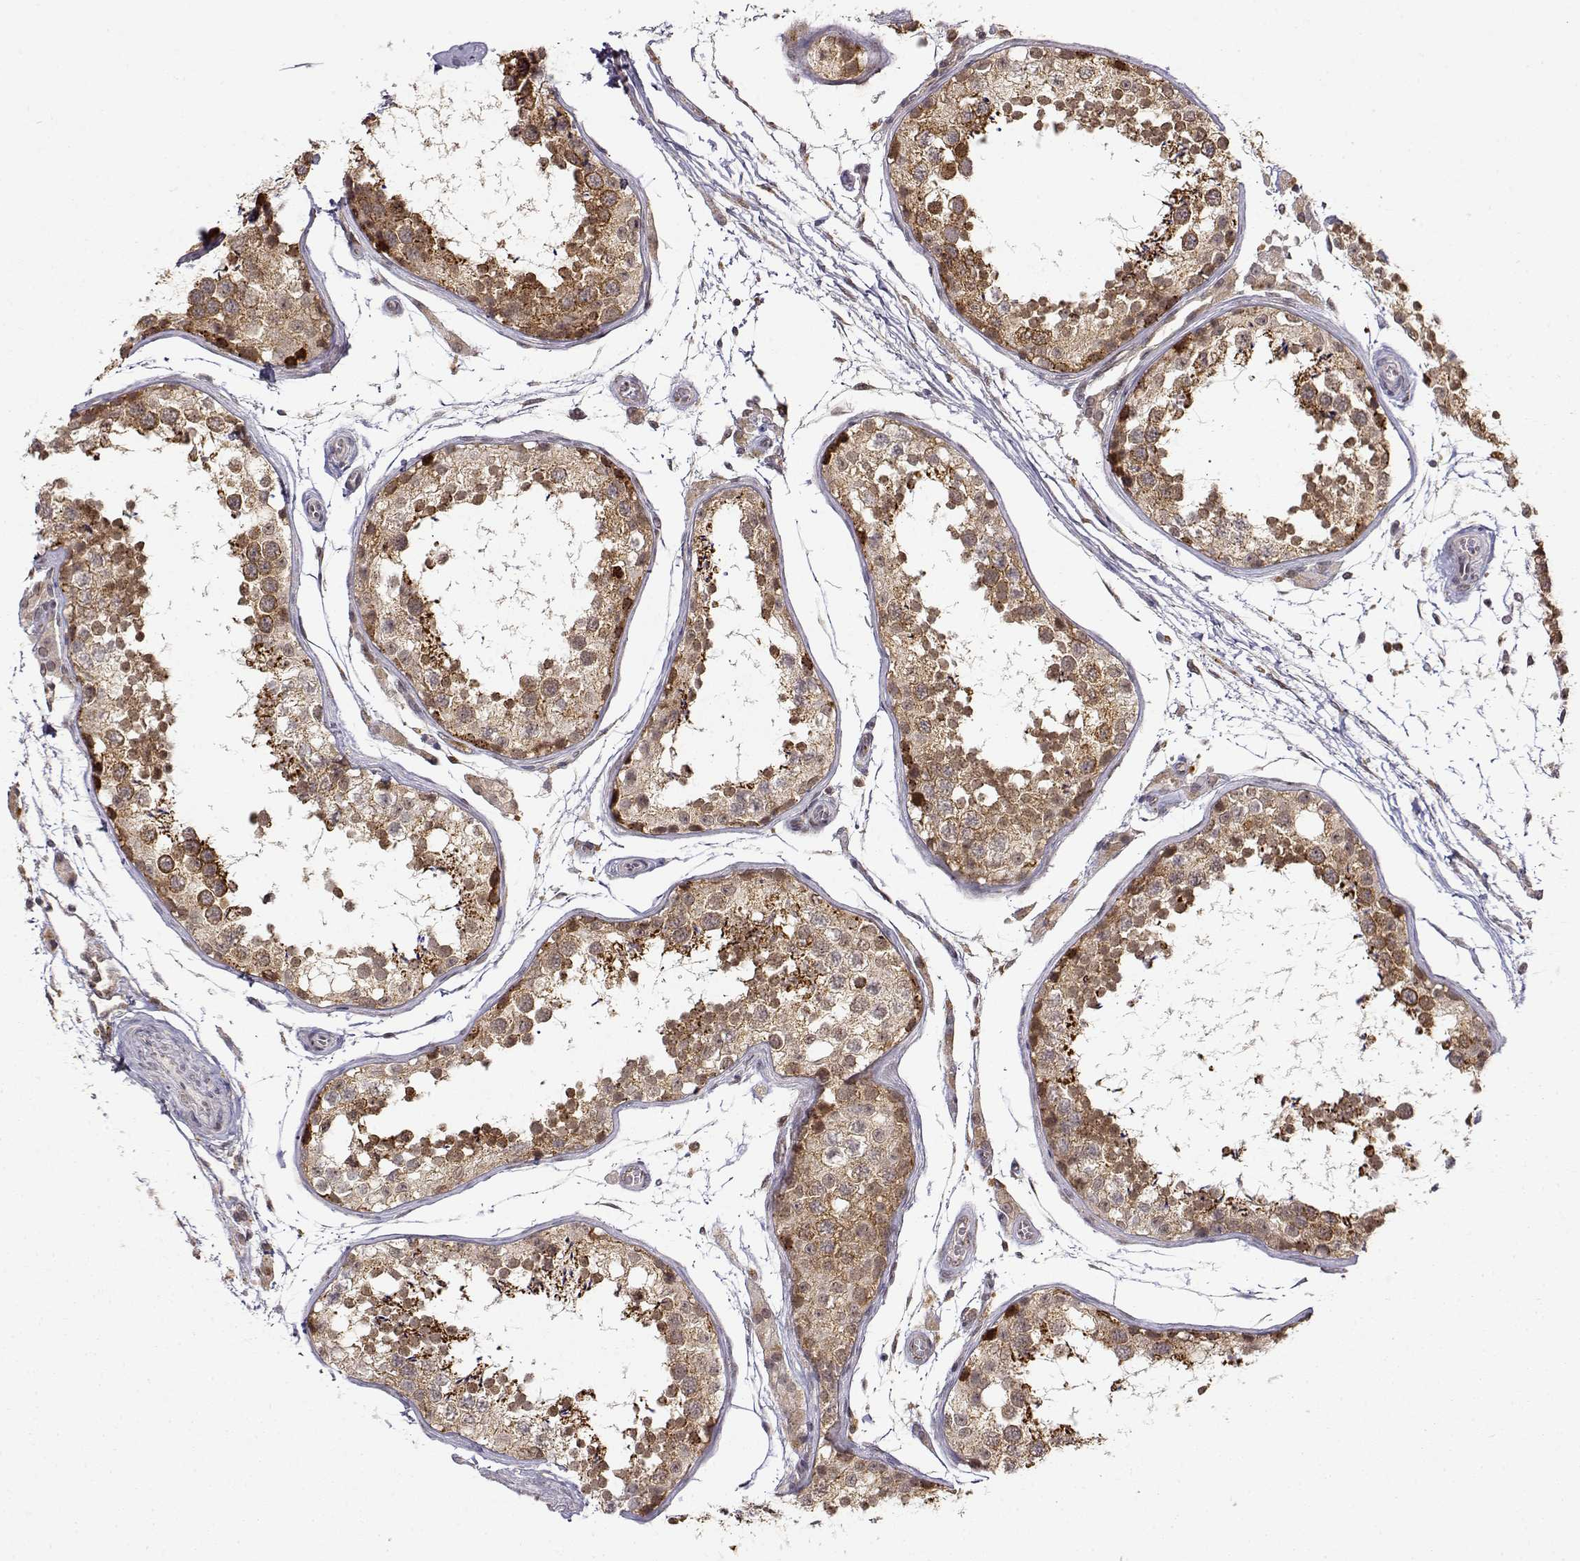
{"staining": {"intensity": "strong", "quantity": ">75%", "location": "cytoplasmic/membranous"}, "tissue": "testis", "cell_type": "Cells in seminiferous ducts", "image_type": "normal", "snomed": [{"axis": "morphology", "description": "Normal tissue, NOS"}, {"axis": "topography", "description": "Testis"}], "caption": "A brown stain shows strong cytoplasmic/membranous positivity of a protein in cells in seminiferous ducts of unremarkable human testis.", "gene": "RNF13", "patient": {"sex": "male", "age": 29}}